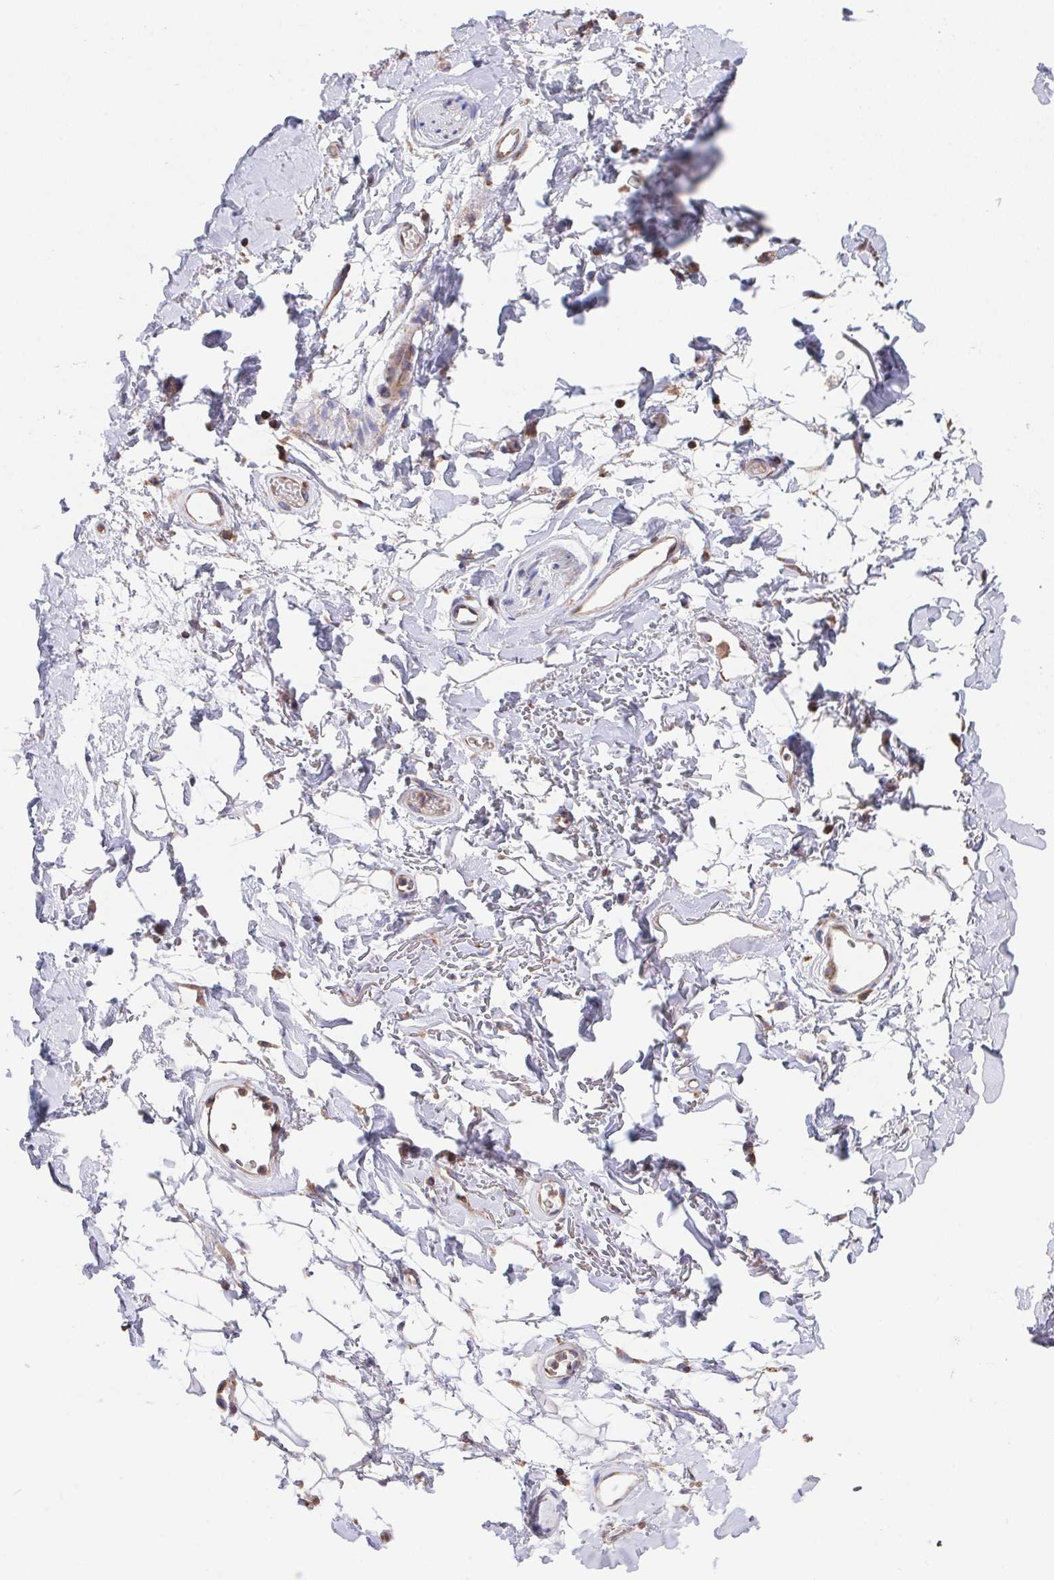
{"staining": {"intensity": "weak", "quantity": "25%-75%", "location": "cytoplasmic/membranous"}, "tissue": "adipose tissue", "cell_type": "Adipocytes", "image_type": "normal", "snomed": [{"axis": "morphology", "description": "Normal tissue, NOS"}, {"axis": "topography", "description": "Anal"}, {"axis": "topography", "description": "Peripheral nerve tissue"}], "caption": "Unremarkable adipose tissue reveals weak cytoplasmic/membranous positivity in about 25%-75% of adipocytes Ihc stains the protein in brown and the nuclei are stained blue..", "gene": "FAM241A", "patient": {"sex": "male", "age": 78}}